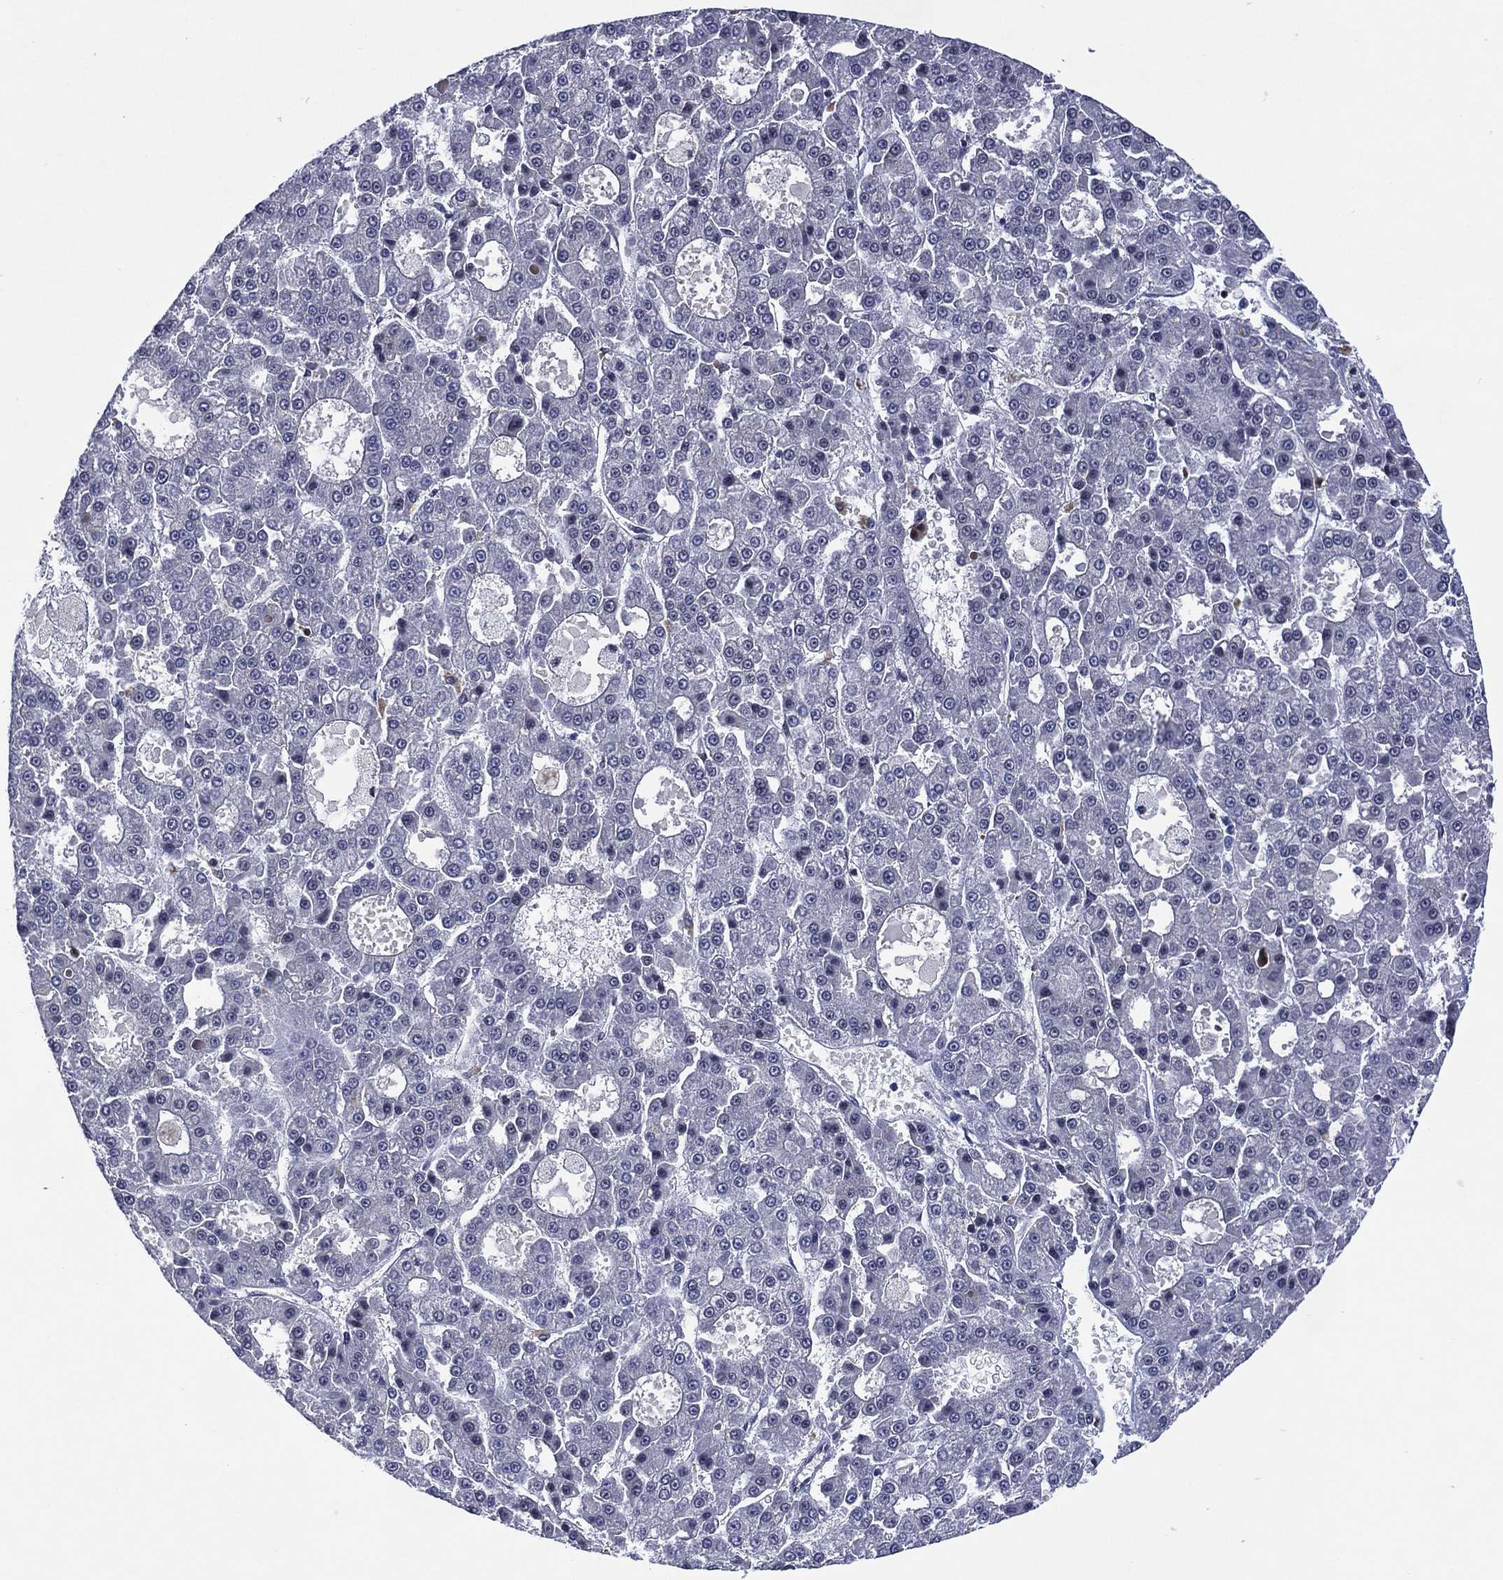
{"staining": {"intensity": "negative", "quantity": "none", "location": "none"}, "tissue": "liver cancer", "cell_type": "Tumor cells", "image_type": "cancer", "snomed": [{"axis": "morphology", "description": "Carcinoma, Hepatocellular, NOS"}, {"axis": "topography", "description": "Liver"}], "caption": "Tumor cells are negative for brown protein staining in liver hepatocellular carcinoma.", "gene": "USP26", "patient": {"sex": "male", "age": 70}}